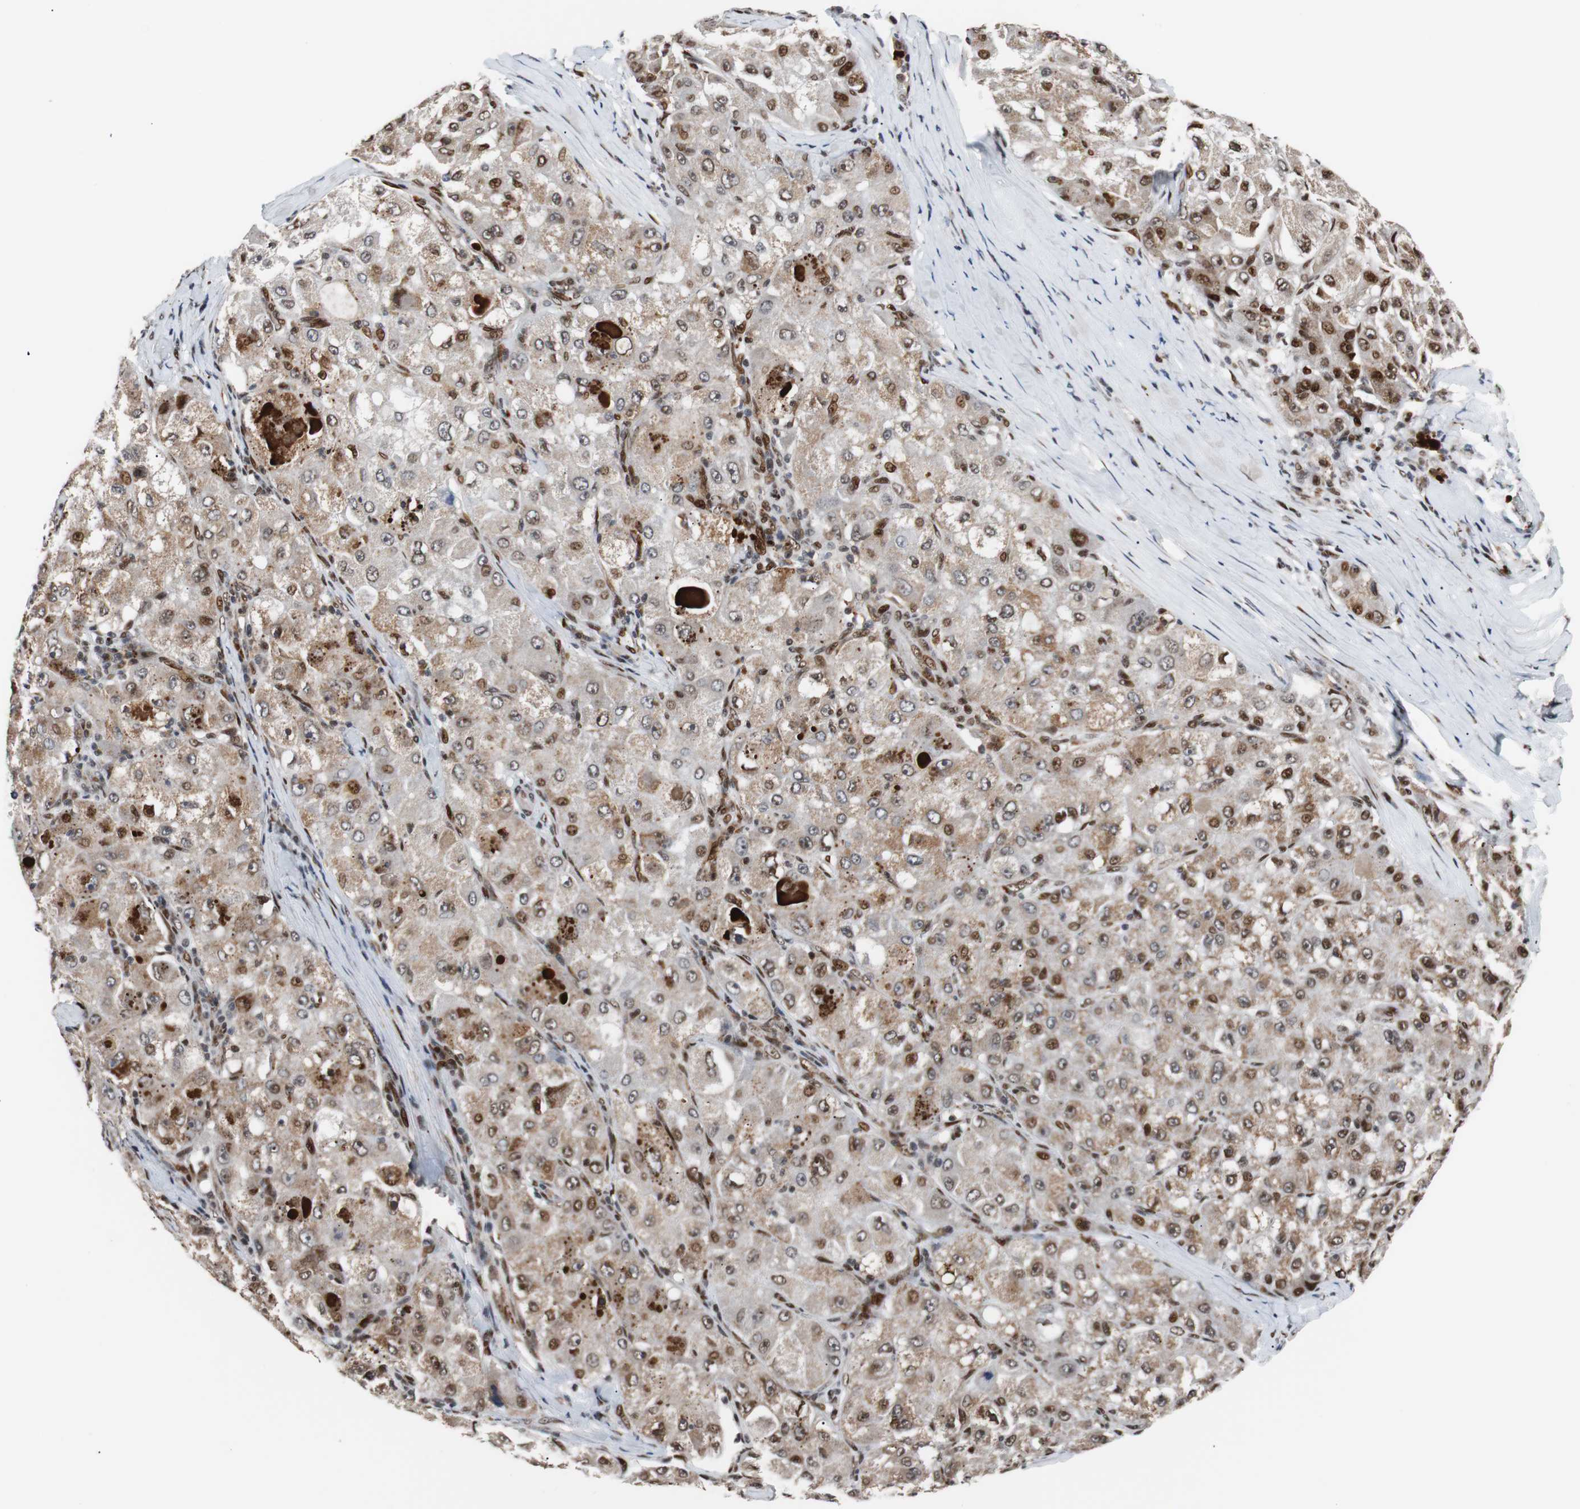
{"staining": {"intensity": "strong", "quantity": ">75%", "location": "cytoplasmic/membranous,nuclear"}, "tissue": "liver cancer", "cell_type": "Tumor cells", "image_type": "cancer", "snomed": [{"axis": "morphology", "description": "Carcinoma, Hepatocellular, NOS"}, {"axis": "topography", "description": "Liver"}], "caption": "Immunohistochemical staining of human hepatocellular carcinoma (liver) exhibits high levels of strong cytoplasmic/membranous and nuclear protein expression in about >75% of tumor cells.", "gene": "NBL1", "patient": {"sex": "male", "age": 80}}